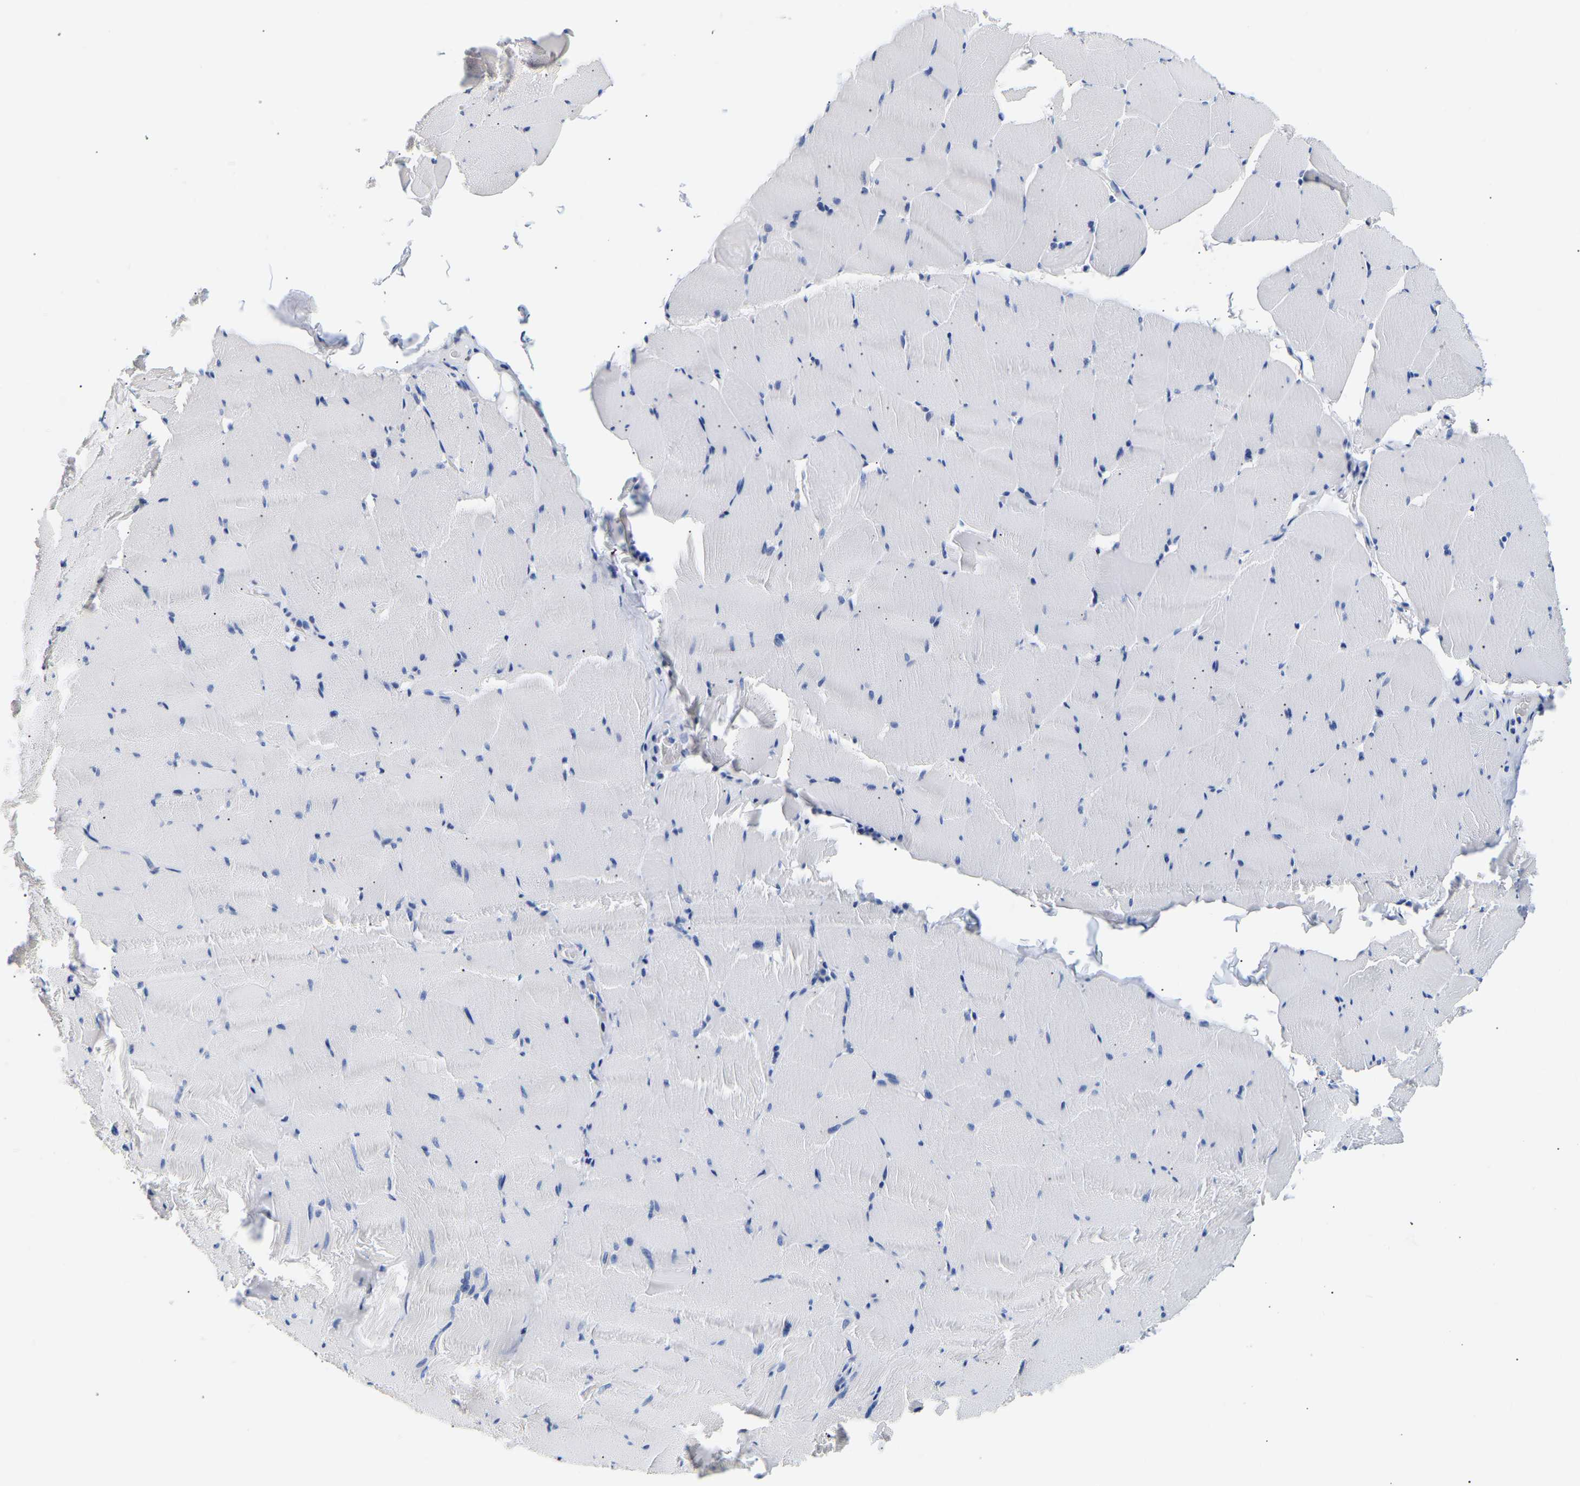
{"staining": {"intensity": "negative", "quantity": "none", "location": "none"}, "tissue": "skeletal muscle", "cell_type": "Myocytes", "image_type": "normal", "snomed": [{"axis": "morphology", "description": "Normal tissue, NOS"}, {"axis": "topography", "description": "Skeletal muscle"}], "caption": "This micrograph is of benign skeletal muscle stained with immunohistochemistry to label a protein in brown with the nuclei are counter-stained blue. There is no staining in myocytes. Nuclei are stained in blue.", "gene": "SPINK2", "patient": {"sex": "male", "age": 62}}